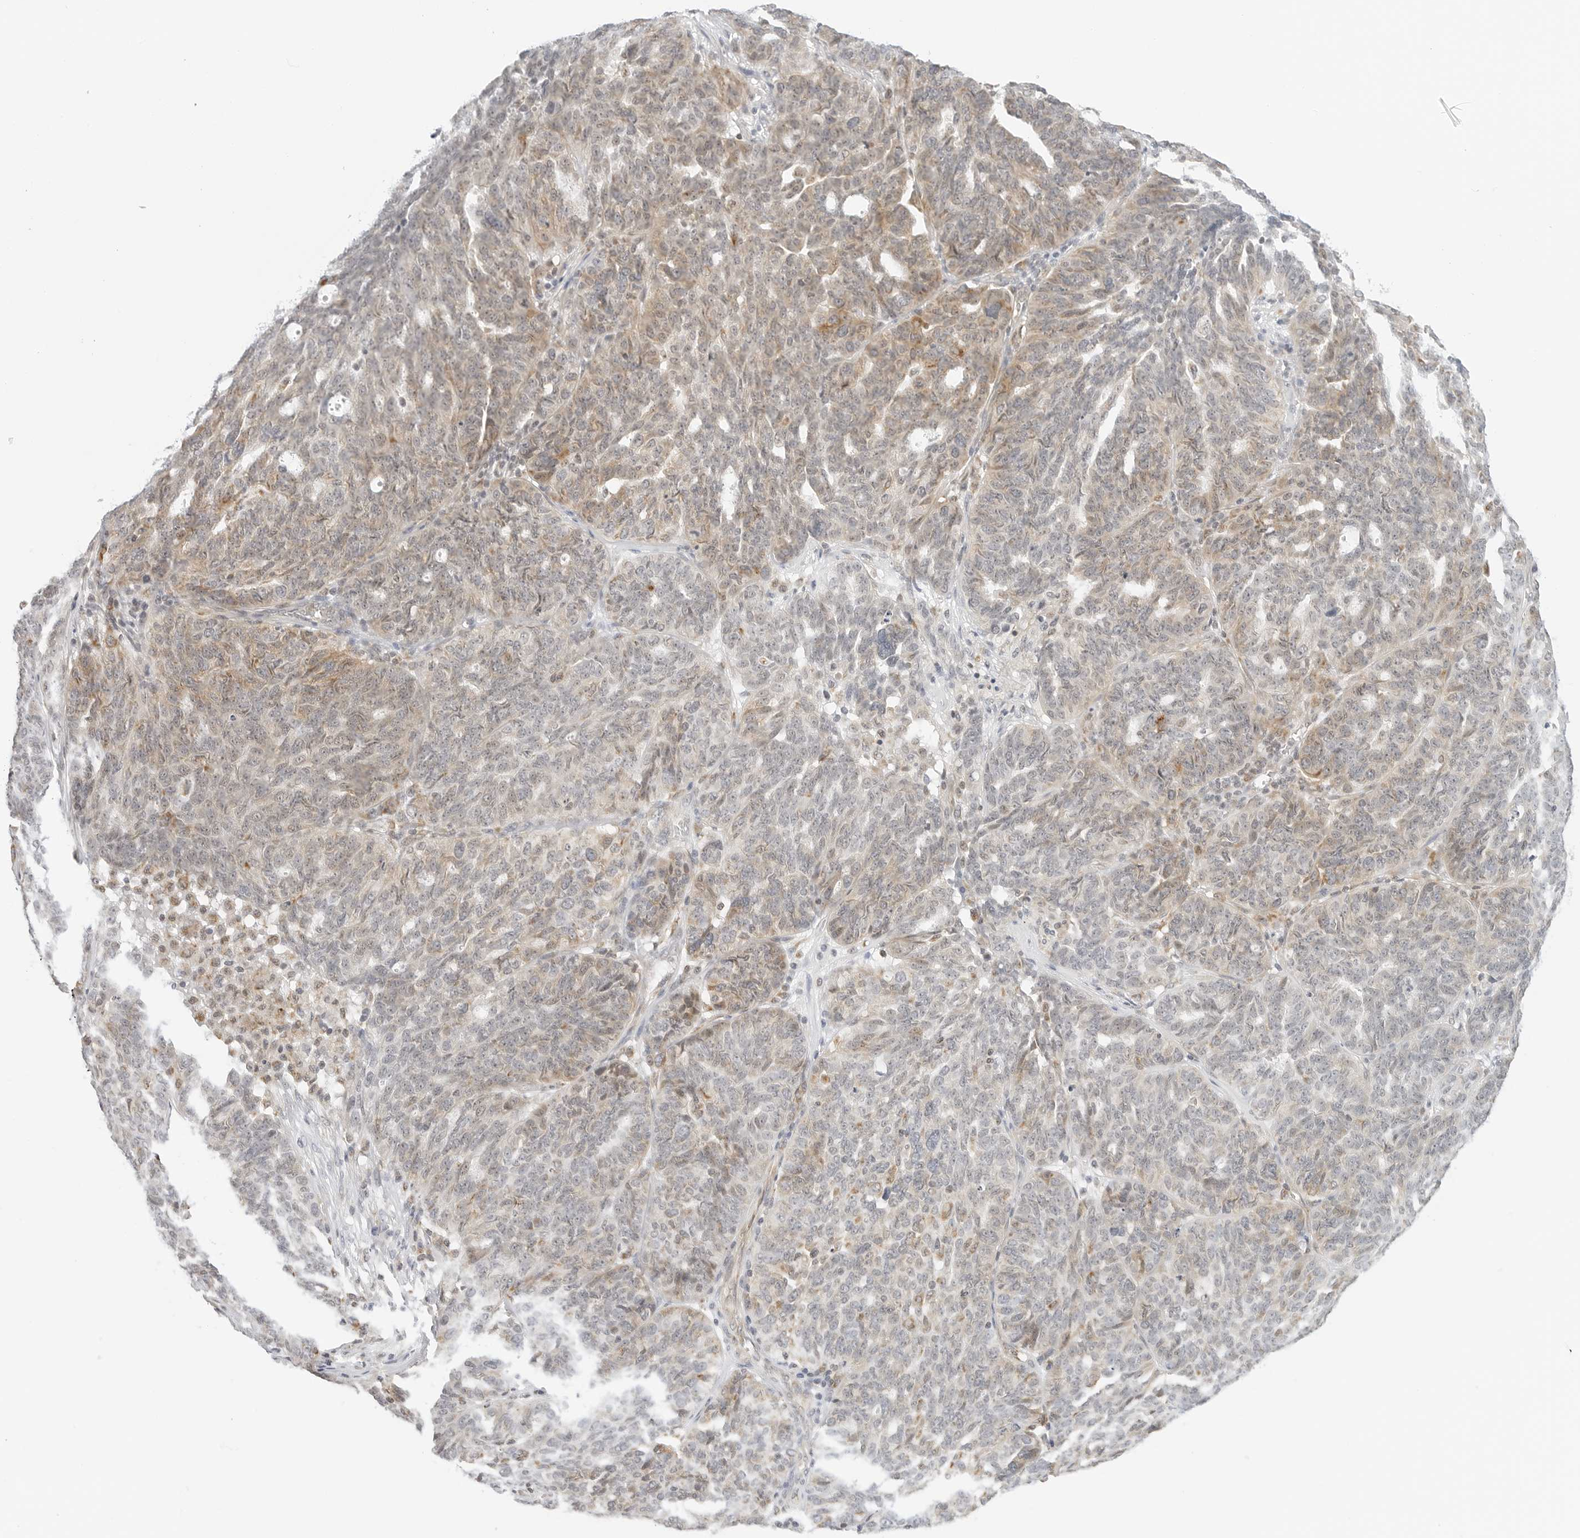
{"staining": {"intensity": "weak", "quantity": "<25%", "location": "cytoplasmic/membranous"}, "tissue": "ovarian cancer", "cell_type": "Tumor cells", "image_type": "cancer", "snomed": [{"axis": "morphology", "description": "Cystadenocarcinoma, serous, NOS"}, {"axis": "topography", "description": "Ovary"}], "caption": "Immunohistochemical staining of ovarian cancer shows no significant staining in tumor cells.", "gene": "GORAB", "patient": {"sex": "female", "age": 59}}